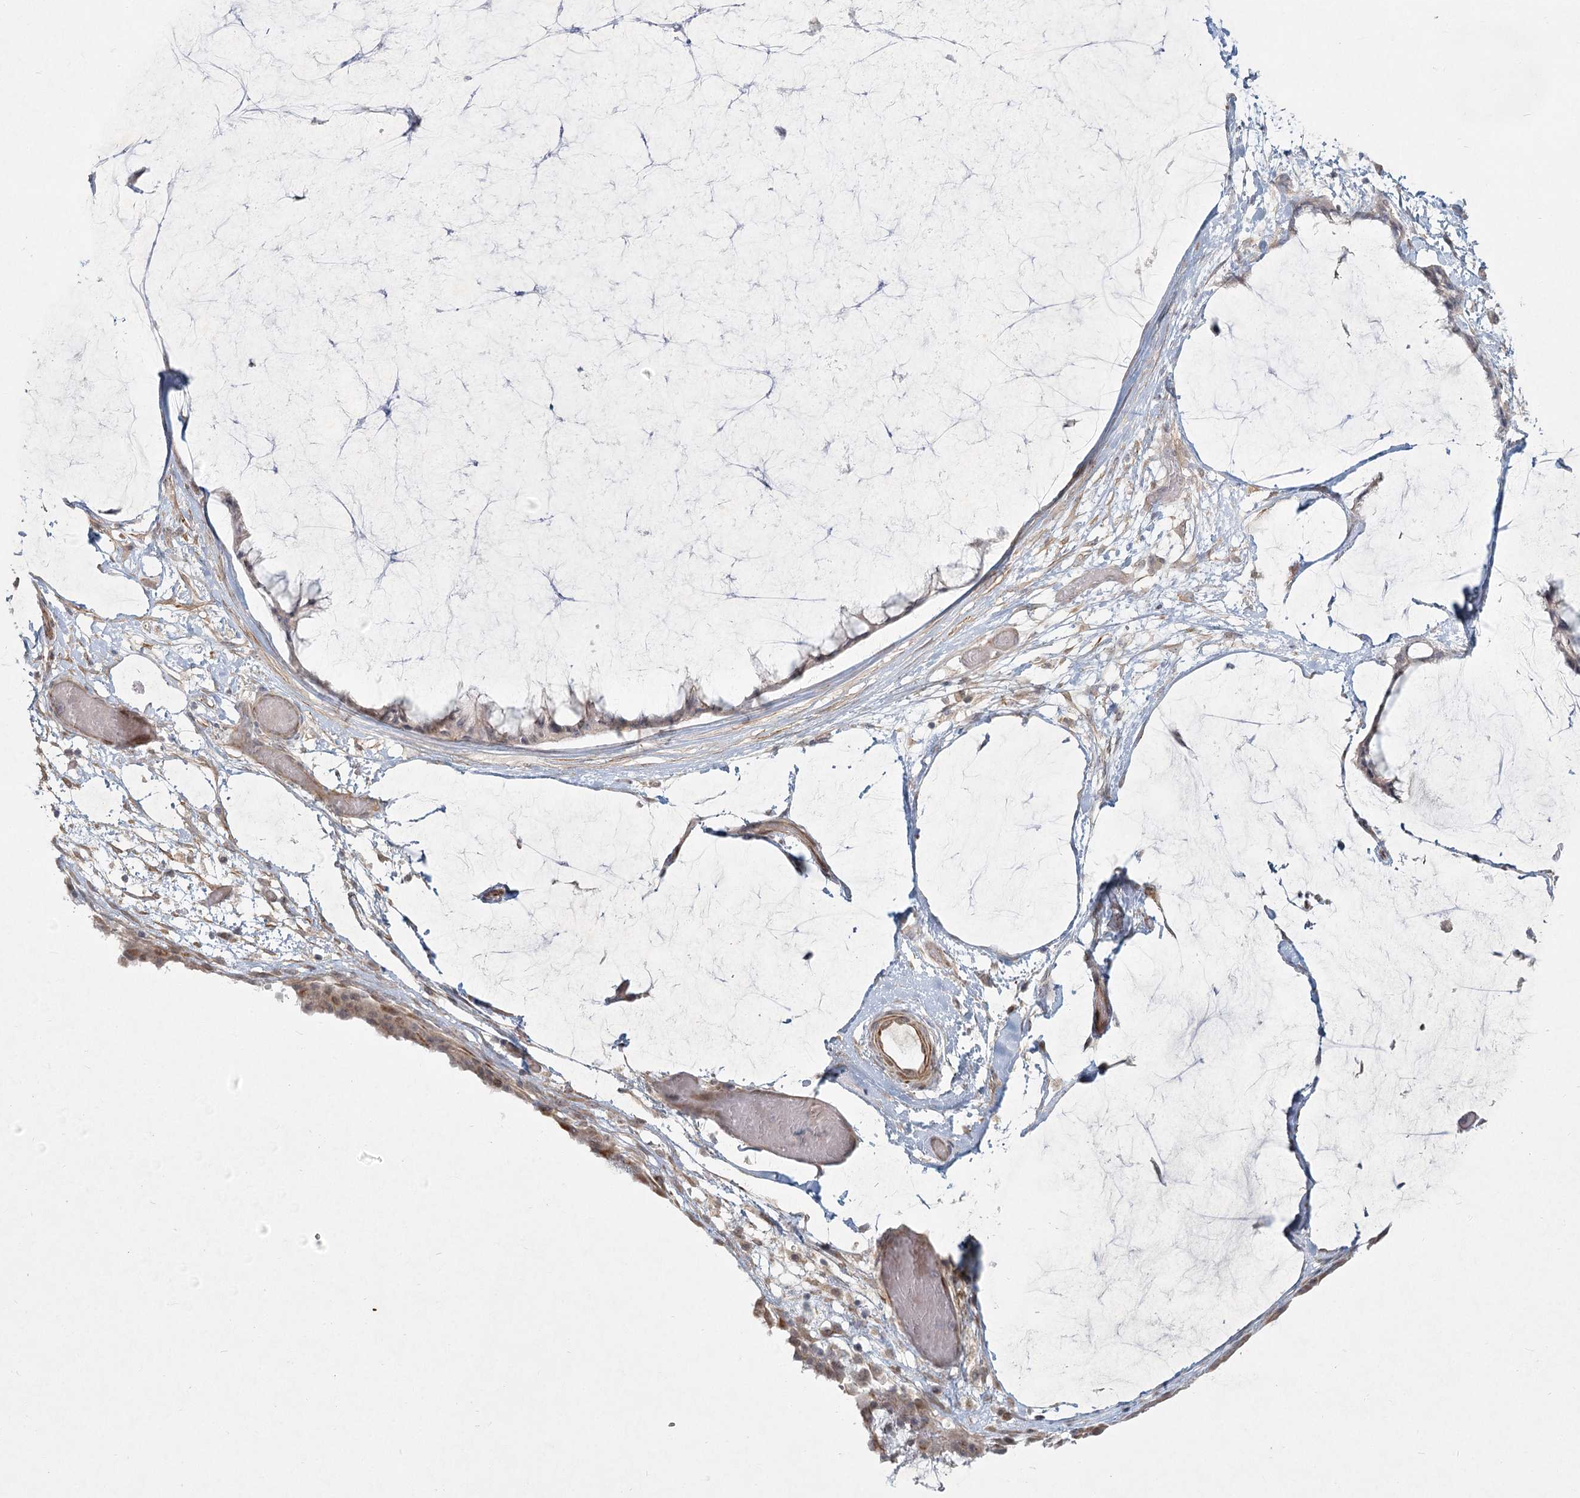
{"staining": {"intensity": "moderate", "quantity": "<25%", "location": "cytoplasmic/membranous"}, "tissue": "ovarian cancer", "cell_type": "Tumor cells", "image_type": "cancer", "snomed": [{"axis": "morphology", "description": "Cystadenocarcinoma, mucinous, NOS"}, {"axis": "topography", "description": "Ovary"}], "caption": "Moderate cytoplasmic/membranous protein expression is present in about <25% of tumor cells in mucinous cystadenocarcinoma (ovarian).", "gene": "LRP2BP", "patient": {"sex": "female", "age": 39}}